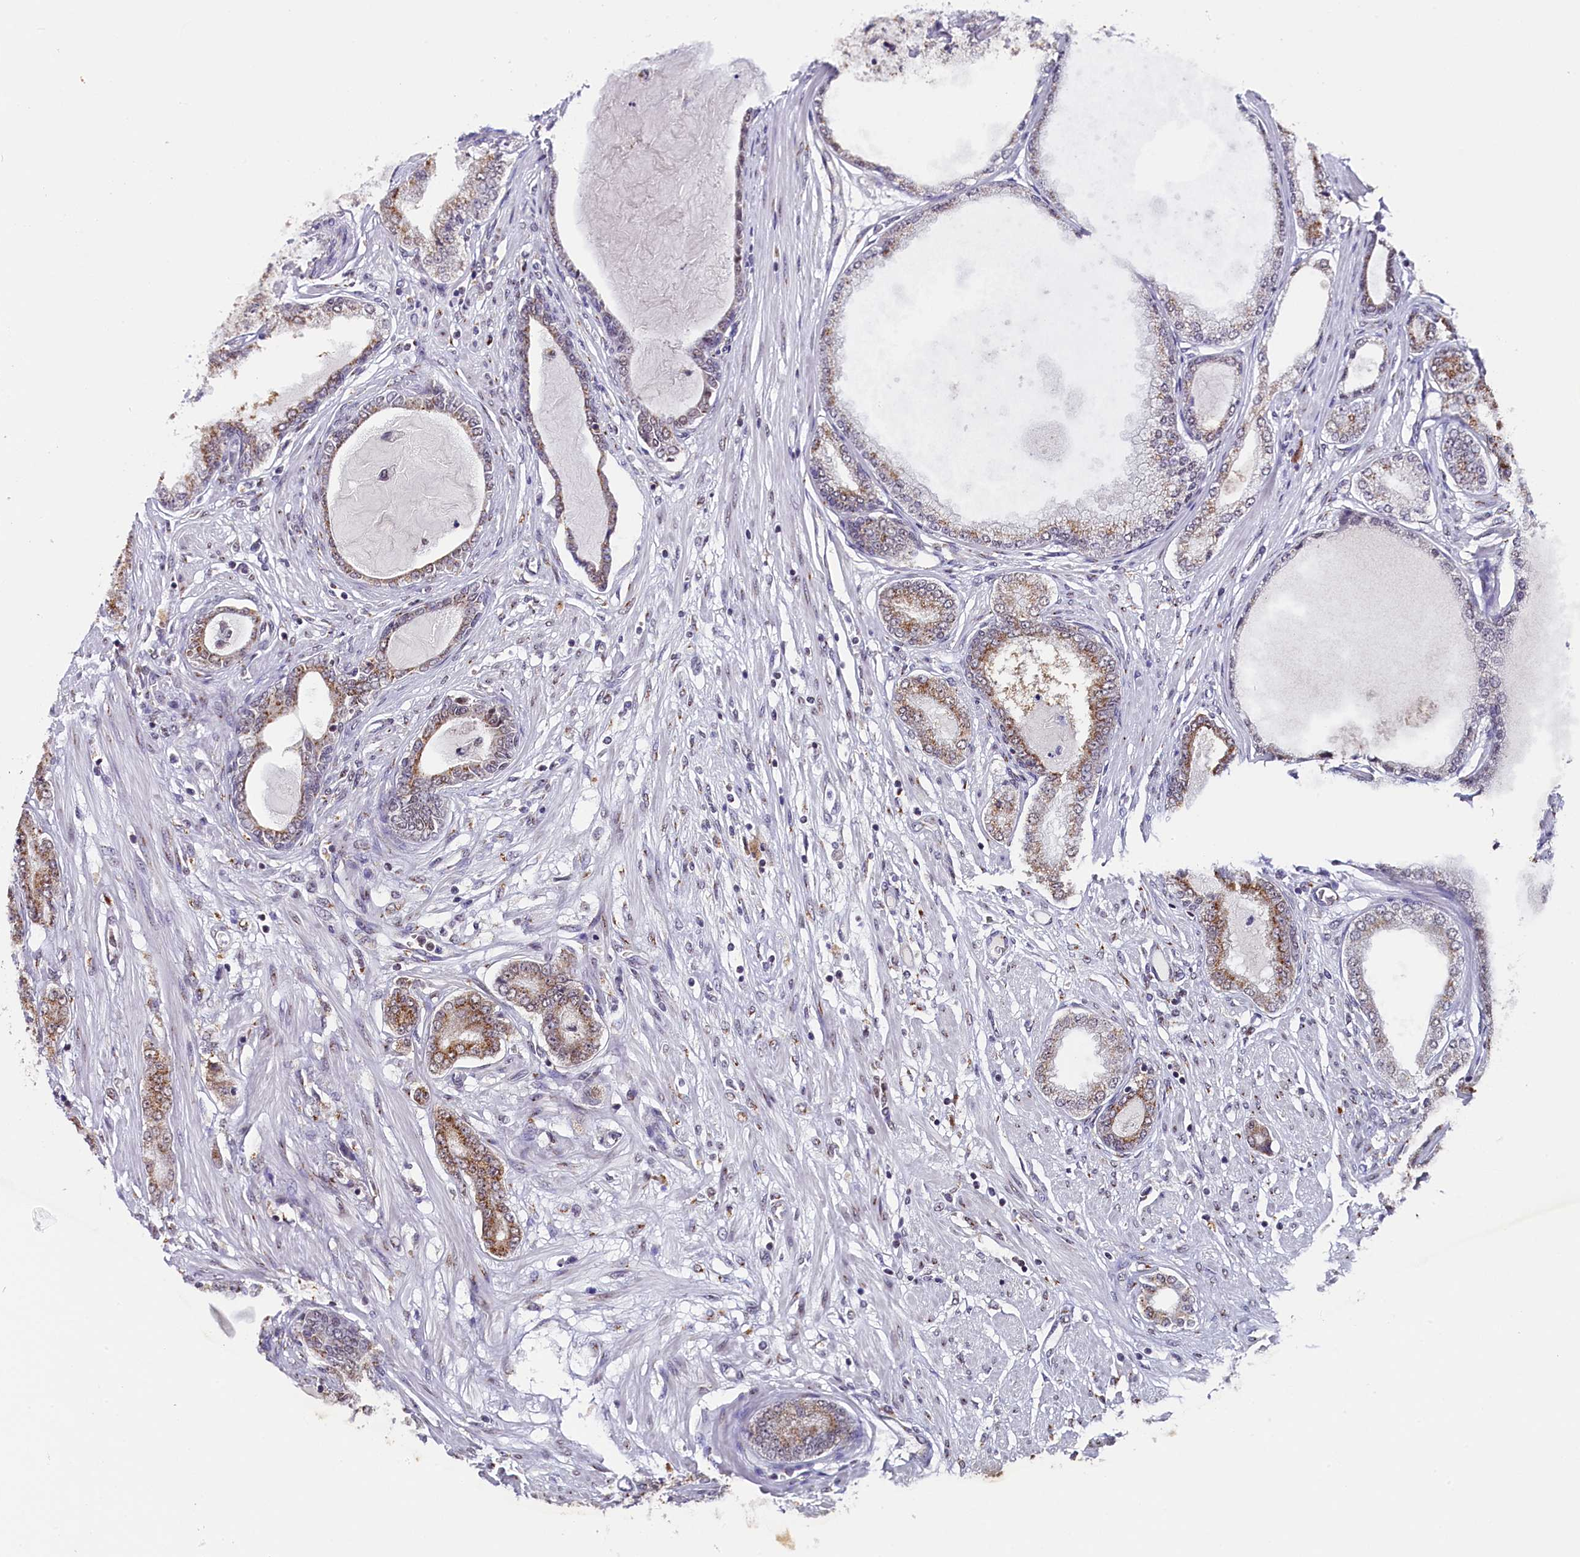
{"staining": {"intensity": "moderate", "quantity": "<25%", "location": "cytoplasmic/membranous"}, "tissue": "prostate cancer", "cell_type": "Tumor cells", "image_type": "cancer", "snomed": [{"axis": "morphology", "description": "Adenocarcinoma, Low grade"}, {"axis": "topography", "description": "Prostate"}], "caption": "Prostate cancer (adenocarcinoma (low-grade)) was stained to show a protein in brown. There is low levels of moderate cytoplasmic/membranous staining in about <25% of tumor cells.", "gene": "NCBP1", "patient": {"sex": "male", "age": 63}}